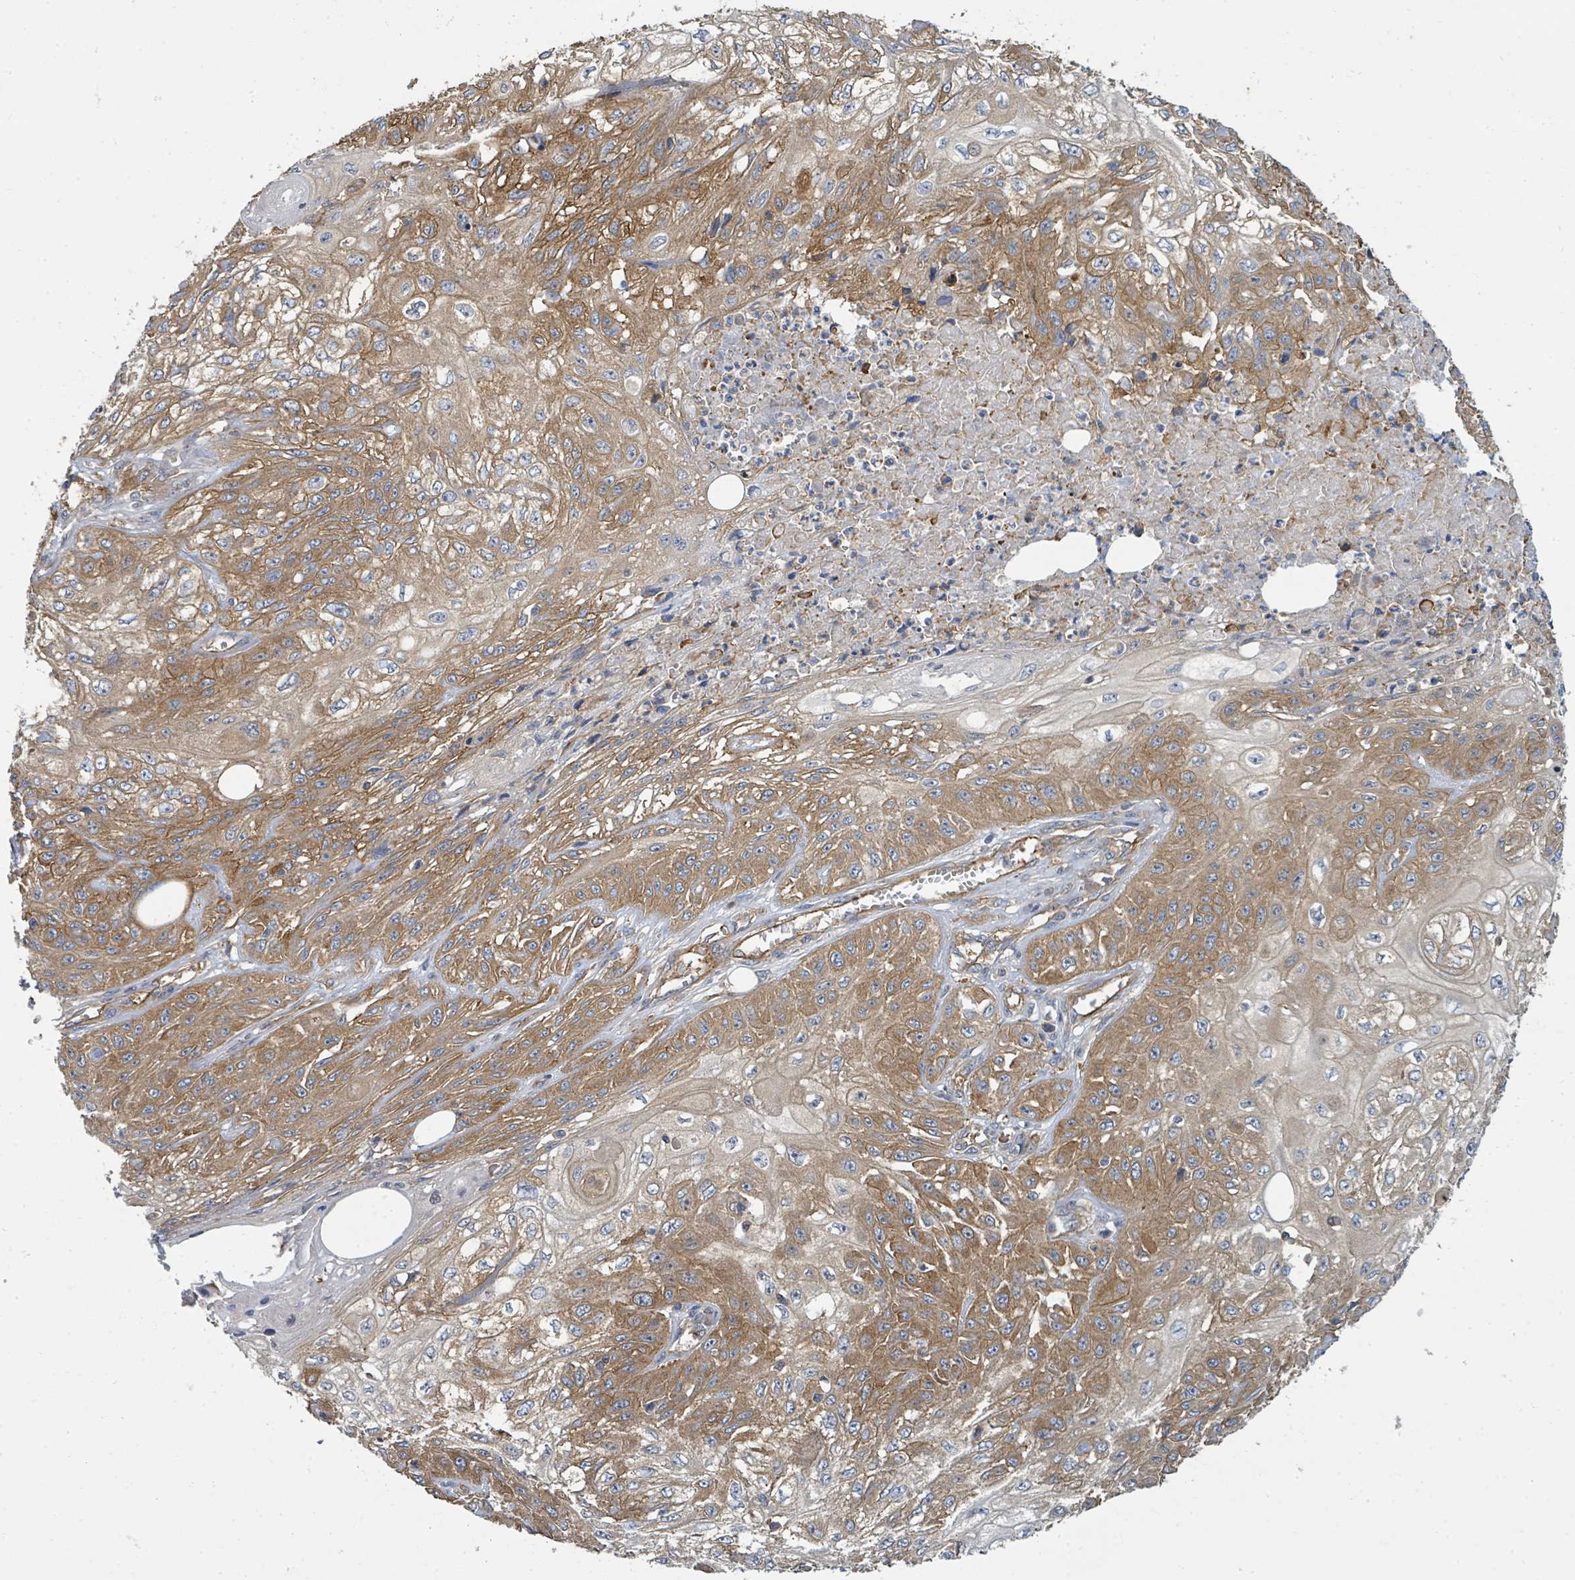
{"staining": {"intensity": "moderate", "quantity": ">75%", "location": "cytoplasmic/membranous"}, "tissue": "skin cancer", "cell_type": "Tumor cells", "image_type": "cancer", "snomed": [{"axis": "morphology", "description": "Squamous cell carcinoma, NOS"}, {"axis": "morphology", "description": "Squamous cell carcinoma, metastatic, NOS"}, {"axis": "topography", "description": "Skin"}, {"axis": "topography", "description": "Lymph node"}], "caption": "Moderate cytoplasmic/membranous positivity for a protein is seen in approximately >75% of tumor cells of metastatic squamous cell carcinoma (skin) using immunohistochemistry.", "gene": "BOLA2B", "patient": {"sex": "male", "age": 75}}